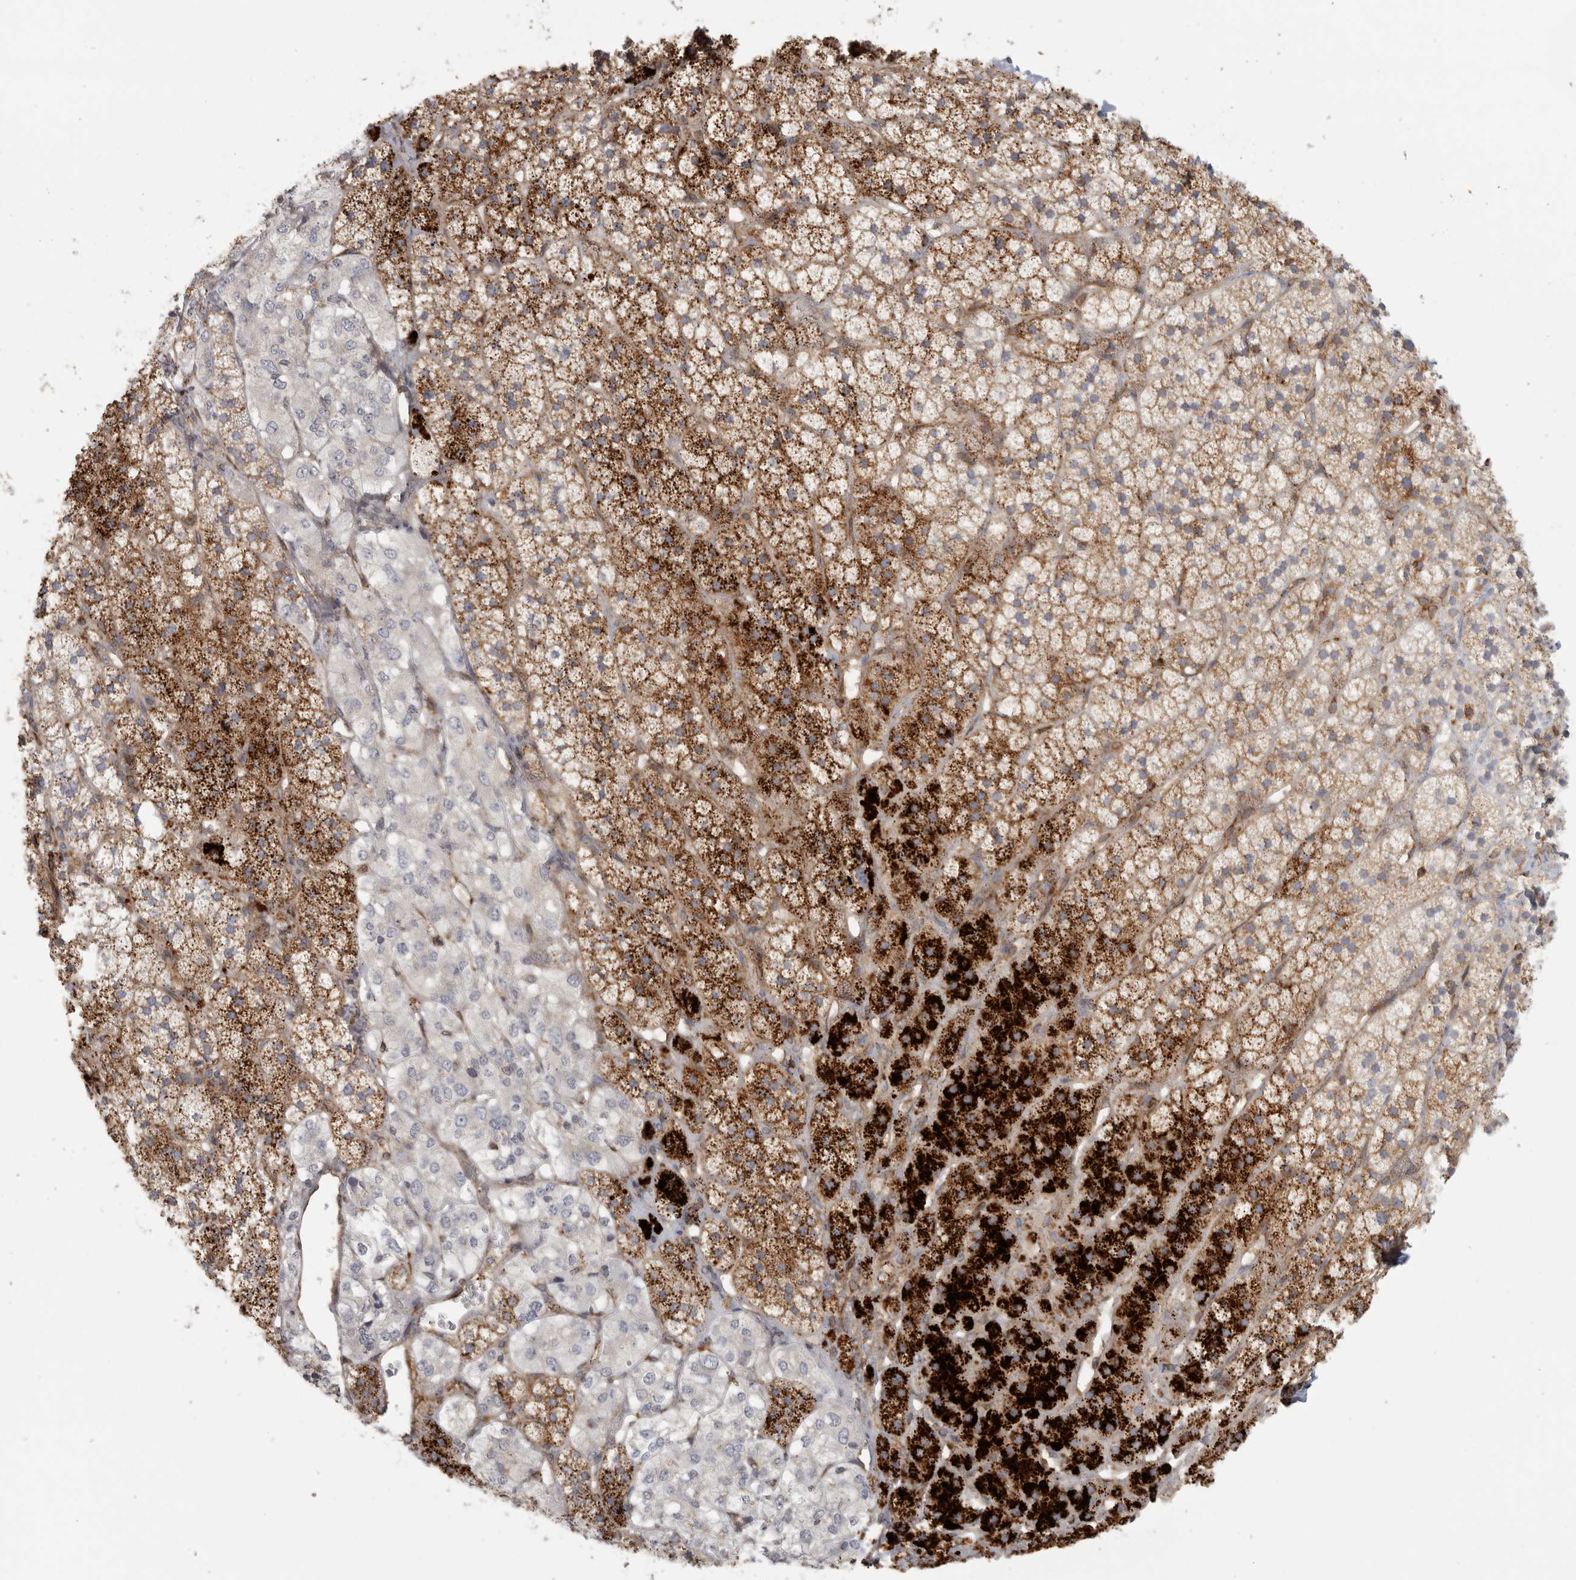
{"staining": {"intensity": "strong", "quantity": "25%-75%", "location": "cytoplasmic/membranous"}, "tissue": "adrenal gland", "cell_type": "Glandular cells", "image_type": "normal", "snomed": [{"axis": "morphology", "description": "Normal tissue, NOS"}, {"axis": "topography", "description": "Adrenal gland"}], "caption": "Strong cytoplasmic/membranous protein staining is present in about 25%-75% of glandular cells in adrenal gland.", "gene": "HLA", "patient": {"sex": "female", "age": 44}}